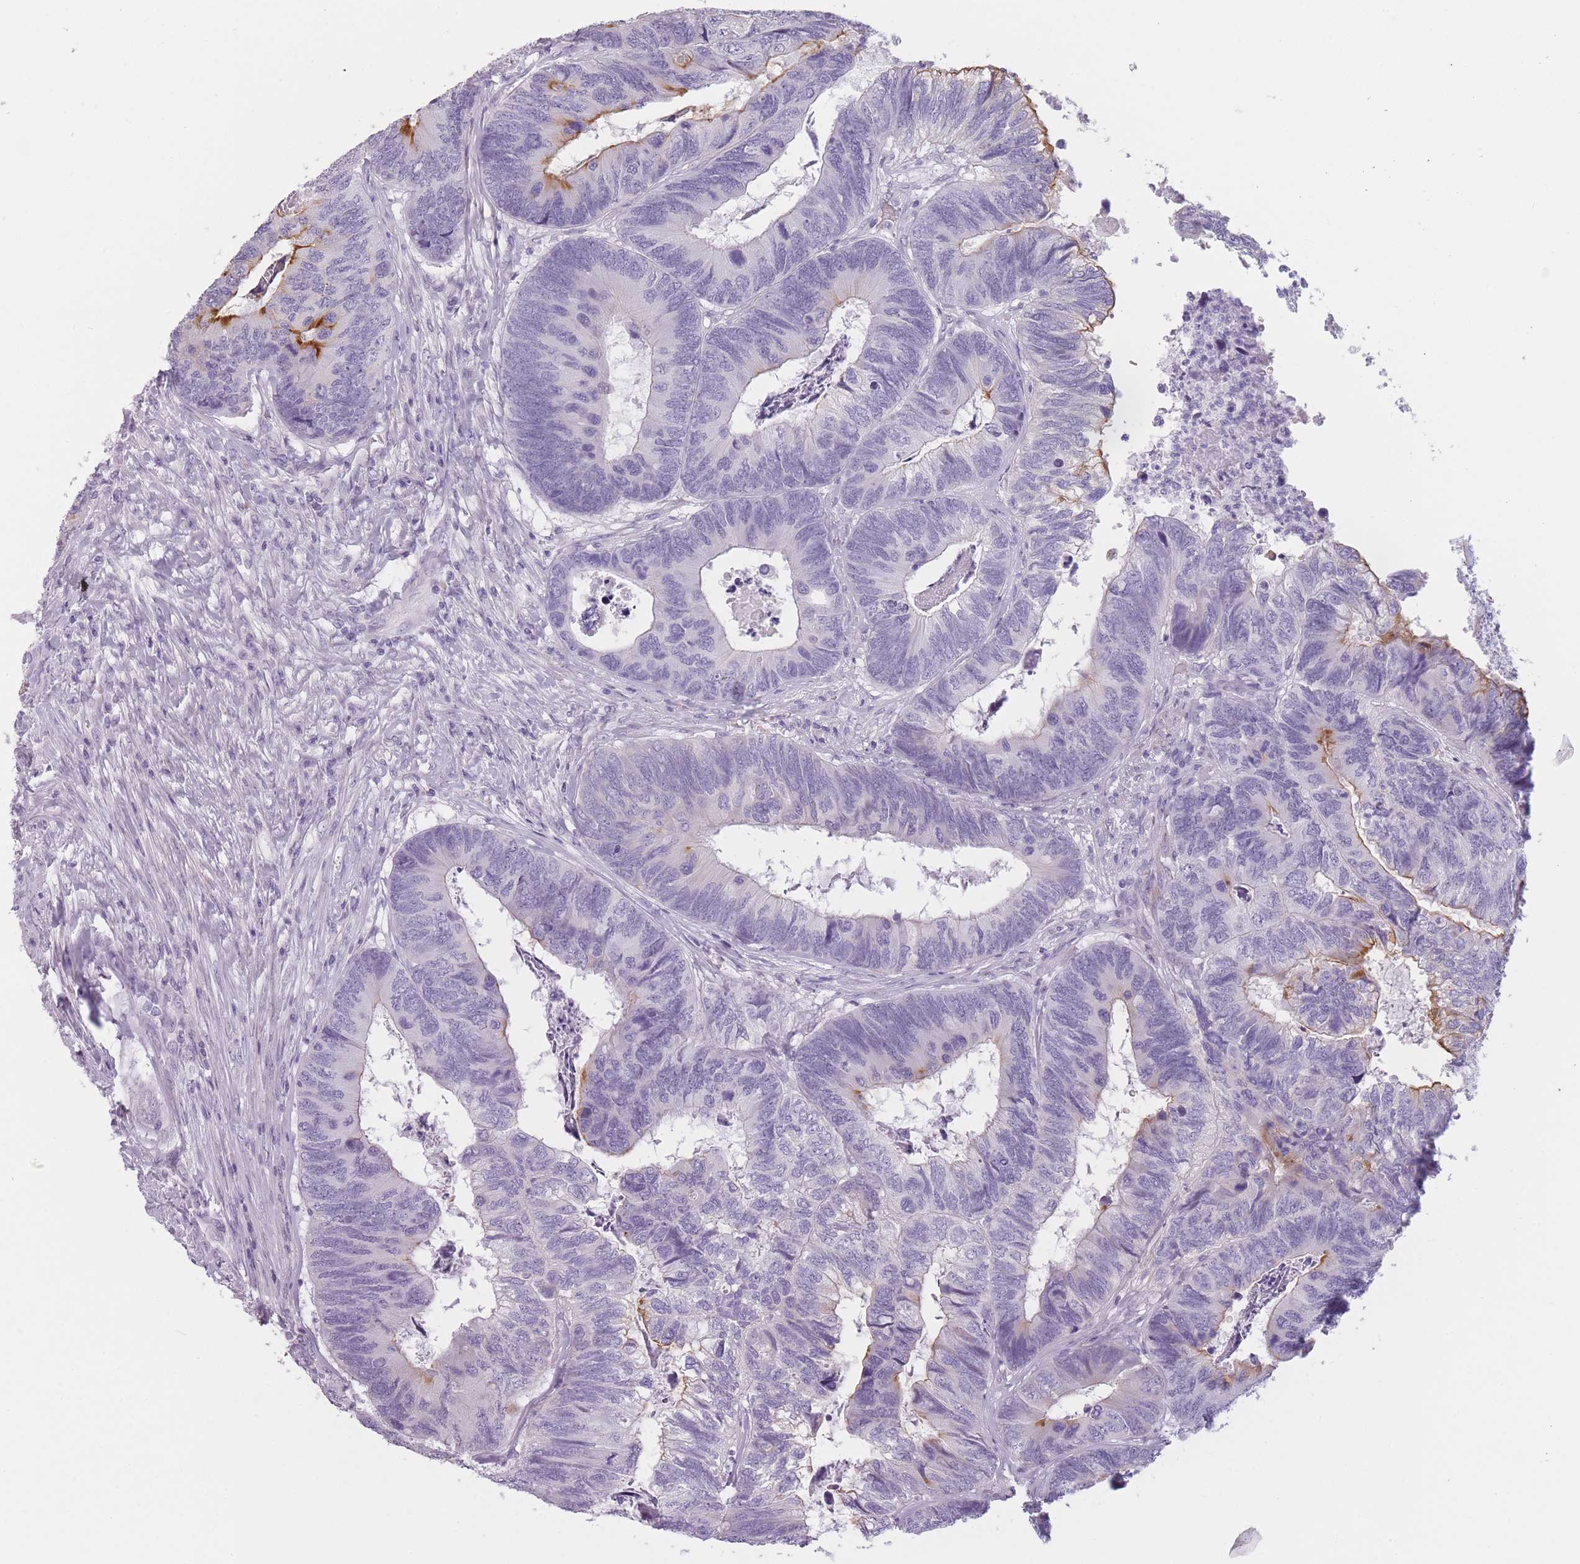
{"staining": {"intensity": "moderate", "quantity": "<25%", "location": "cytoplasmic/membranous"}, "tissue": "colorectal cancer", "cell_type": "Tumor cells", "image_type": "cancer", "snomed": [{"axis": "morphology", "description": "Adenocarcinoma, NOS"}, {"axis": "topography", "description": "Colon"}], "caption": "Colorectal adenocarcinoma stained with DAB immunohistochemistry (IHC) shows low levels of moderate cytoplasmic/membranous staining in about <25% of tumor cells.", "gene": "TMEM236", "patient": {"sex": "female", "age": 67}}